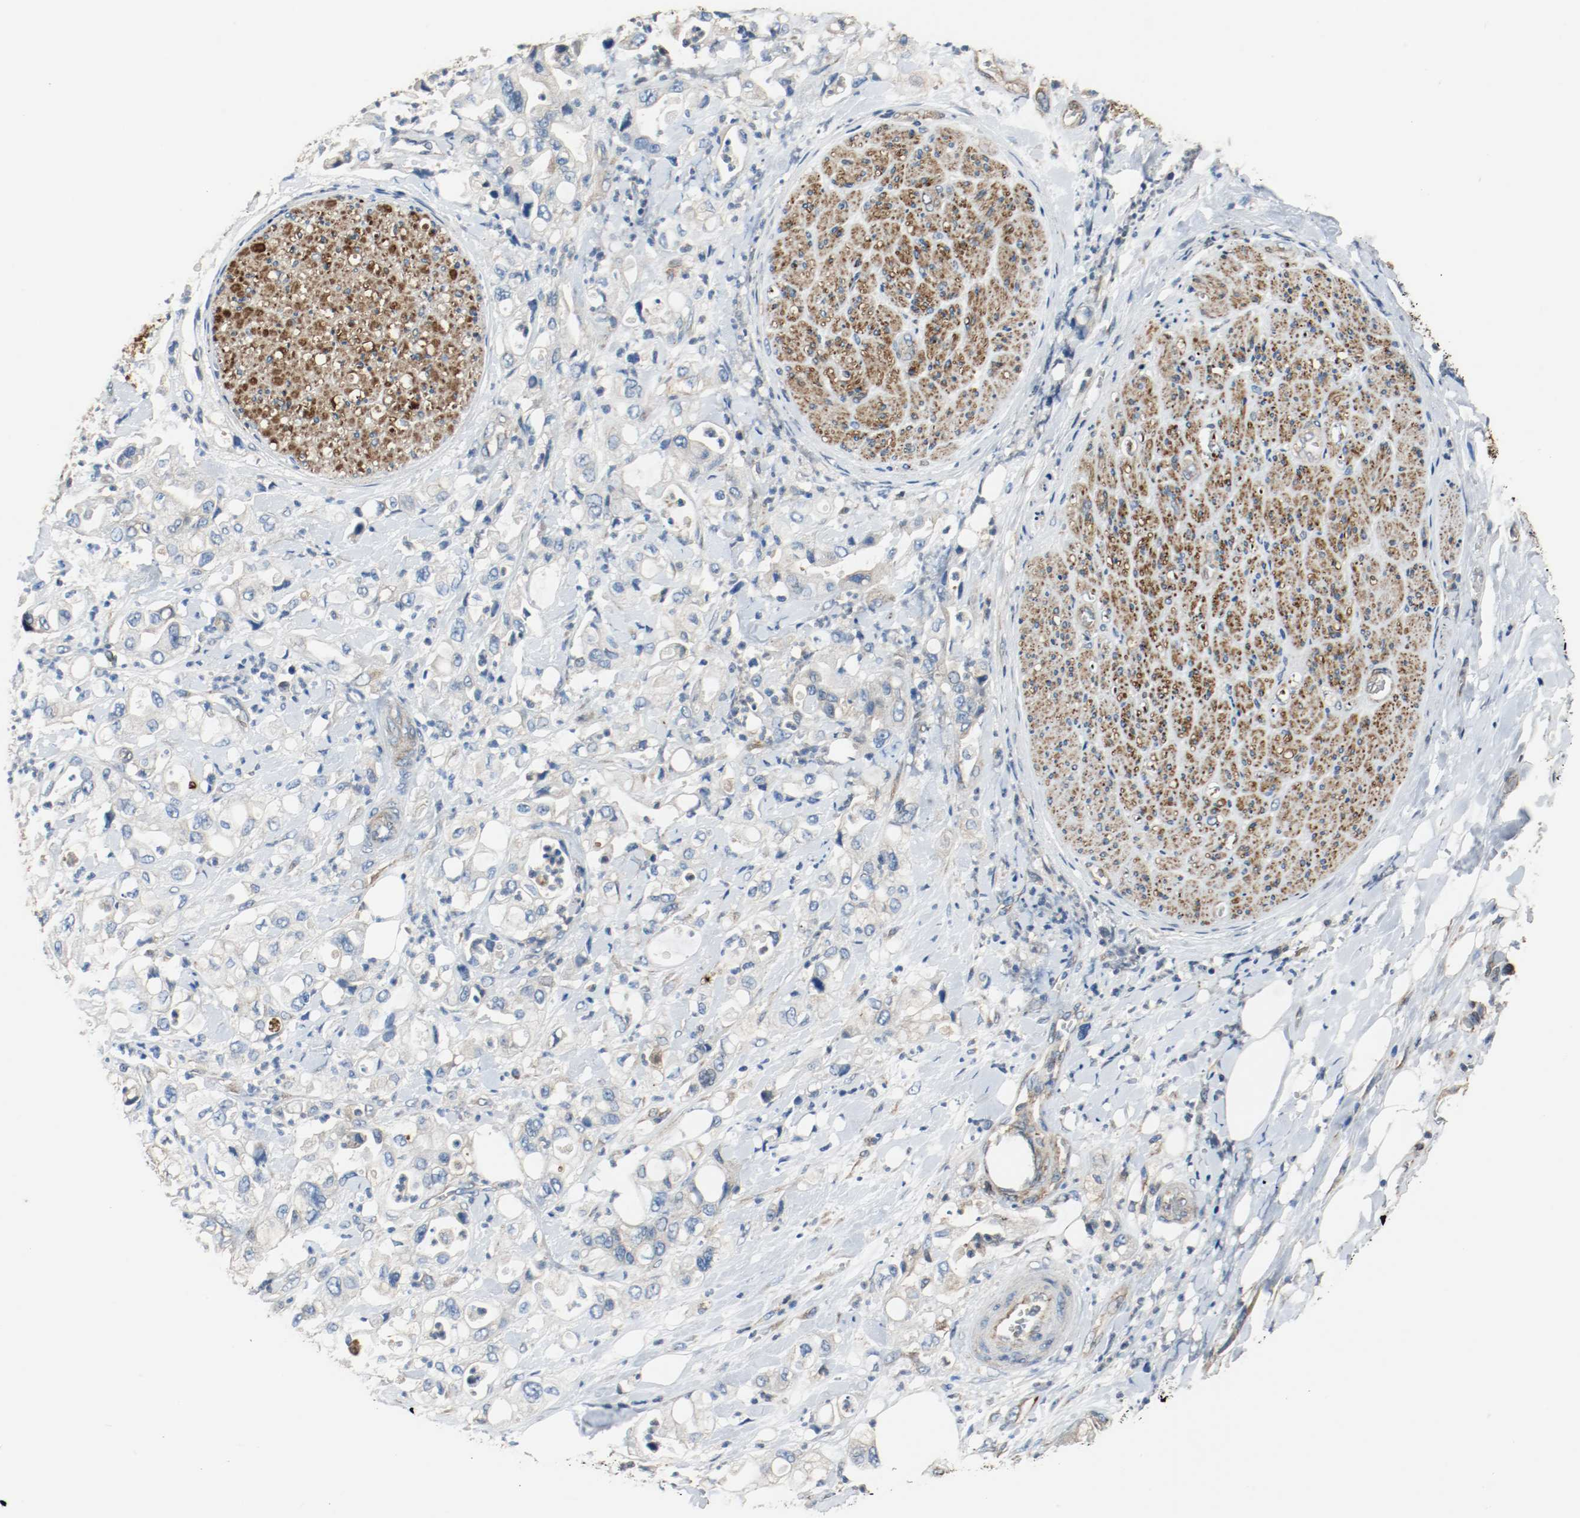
{"staining": {"intensity": "negative", "quantity": "none", "location": "none"}, "tissue": "pancreatic cancer", "cell_type": "Tumor cells", "image_type": "cancer", "snomed": [{"axis": "morphology", "description": "Adenocarcinoma, NOS"}, {"axis": "topography", "description": "Pancreas"}], "caption": "Protein analysis of adenocarcinoma (pancreatic) shows no significant expression in tumor cells.", "gene": "TUBA3D", "patient": {"sex": "male", "age": 70}}